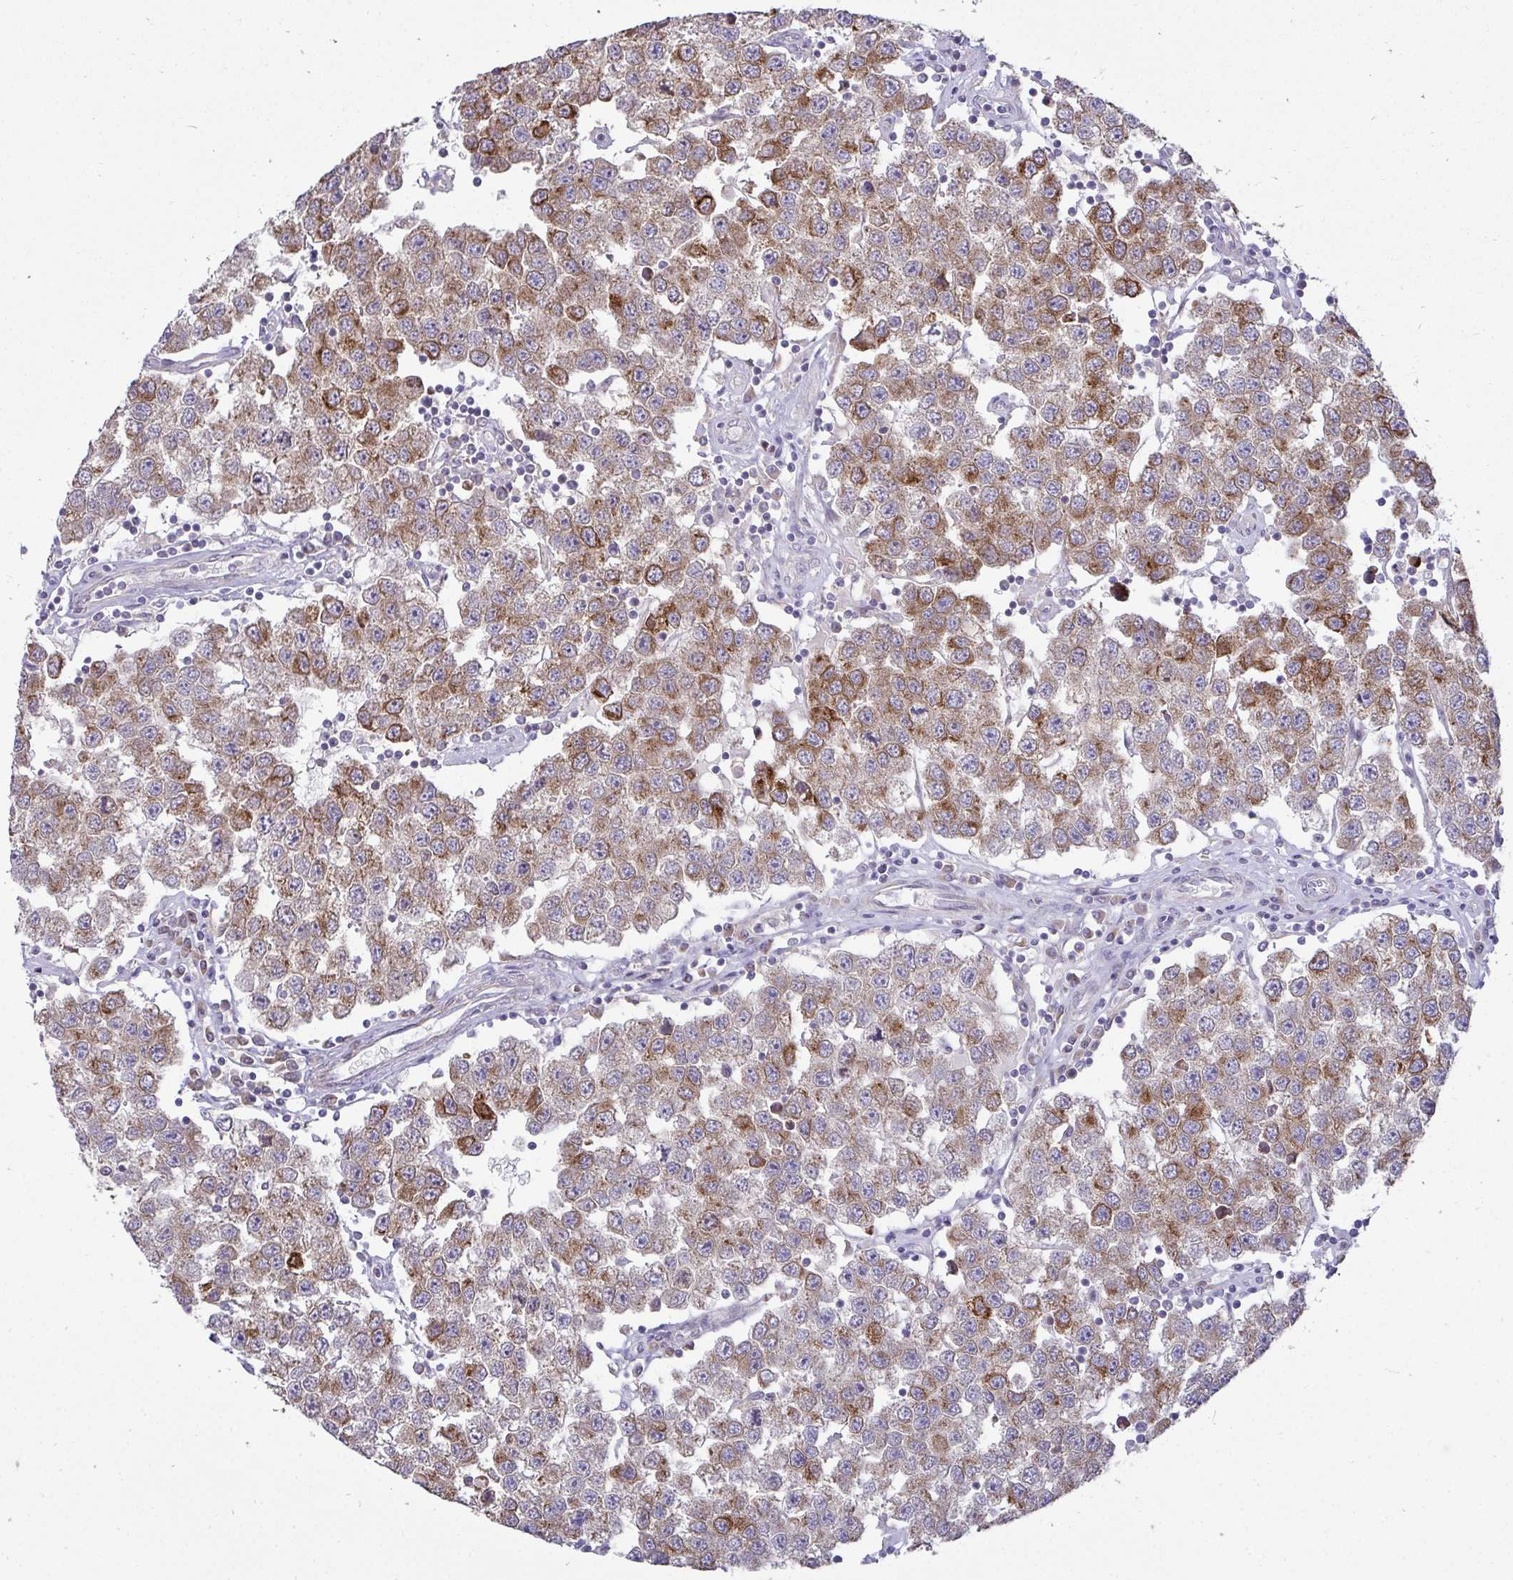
{"staining": {"intensity": "strong", "quantity": "25%-75%", "location": "cytoplasmic/membranous"}, "tissue": "testis cancer", "cell_type": "Tumor cells", "image_type": "cancer", "snomed": [{"axis": "morphology", "description": "Seminoma, NOS"}, {"axis": "topography", "description": "Testis"}], "caption": "Immunohistochemistry image of neoplastic tissue: human testis cancer (seminoma) stained using immunohistochemistry exhibits high levels of strong protein expression localized specifically in the cytoplasmic/membranous of tumor cells, appearing as a cytoplasmic/membranous brown color.", "gene": "SH2D1B", "patient": {"sex": "male", "age": 34}}